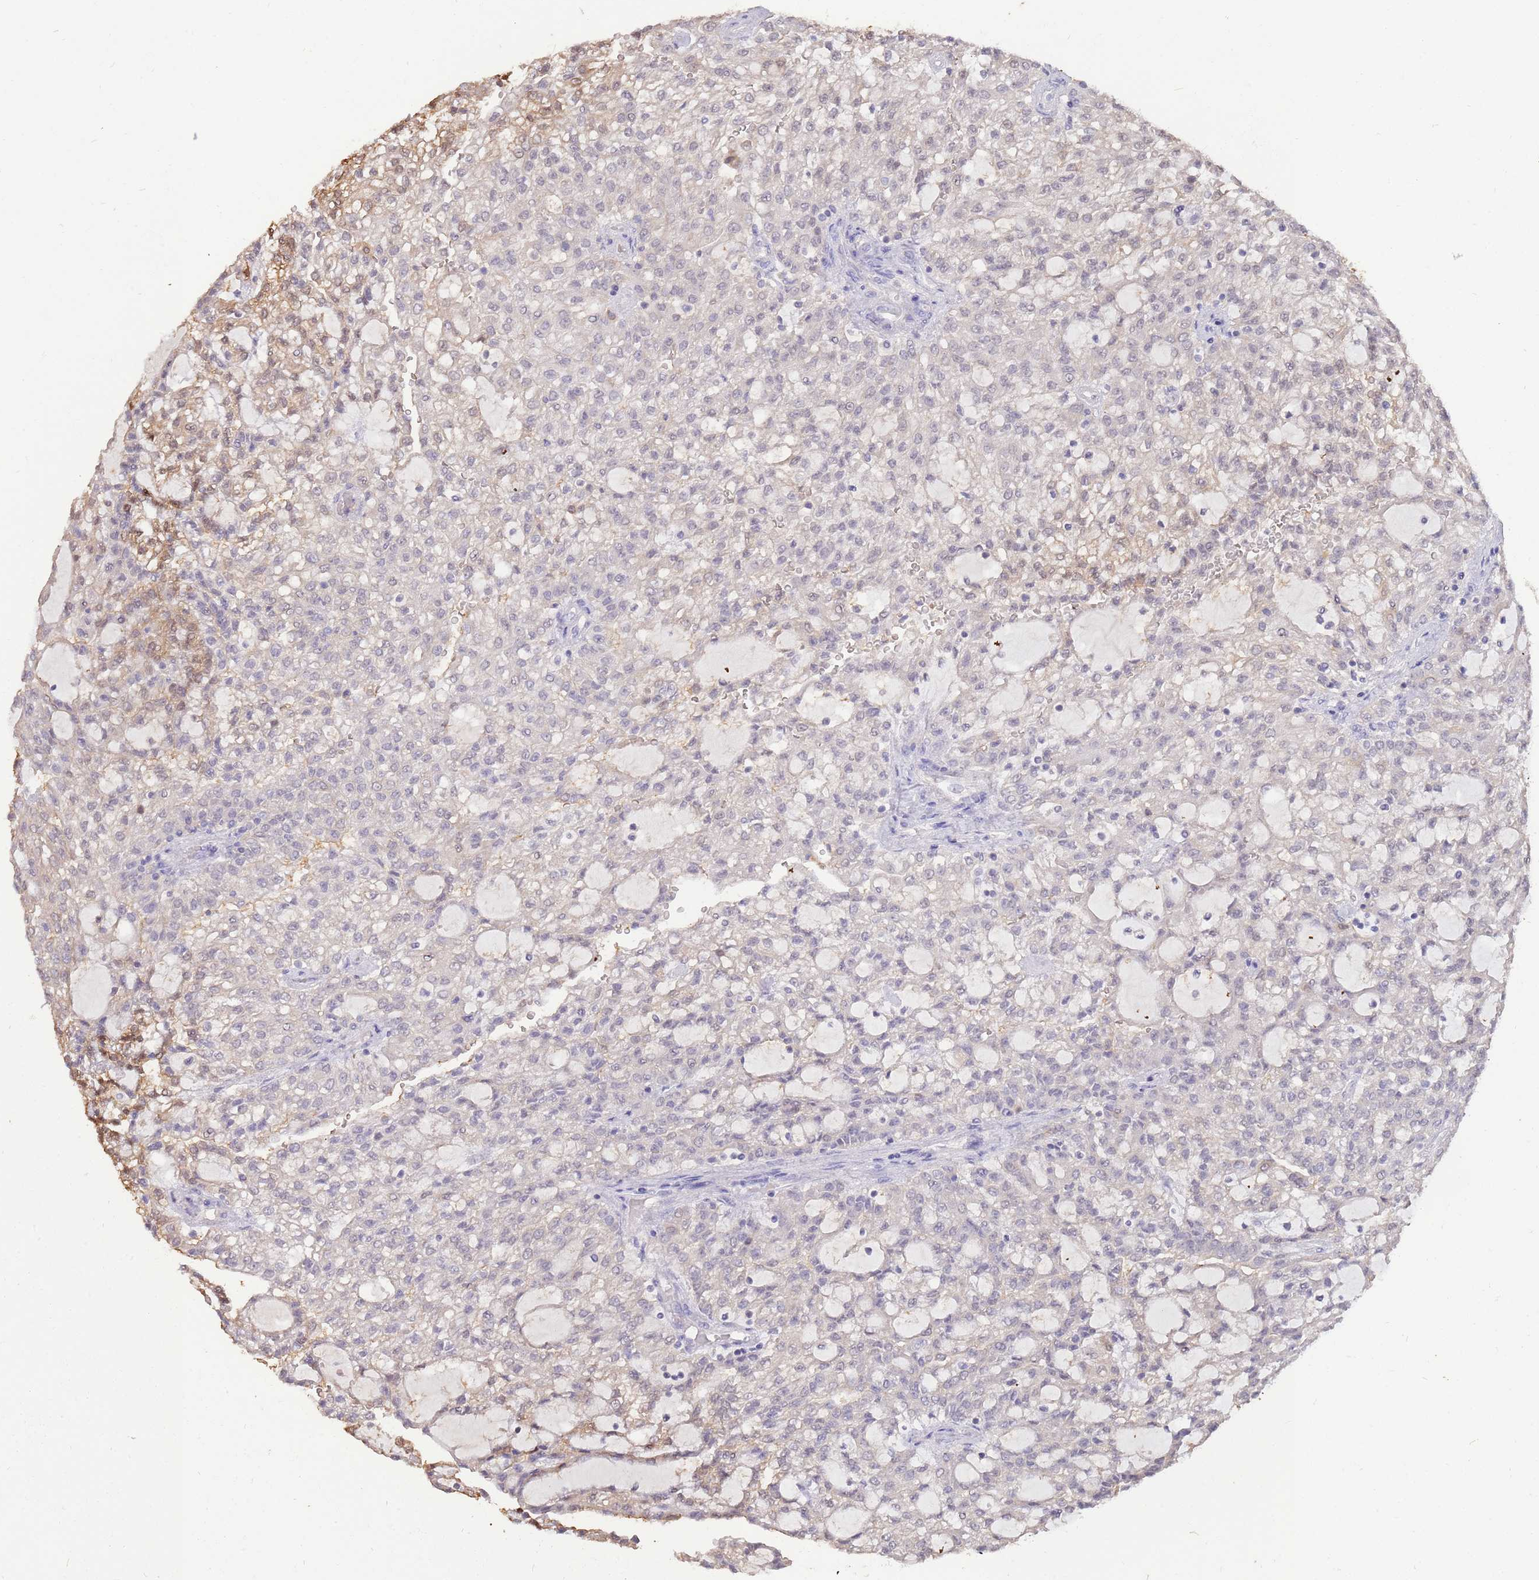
{"staining": {"intensity": "weak", "quantity": "<25%", "location": "cytoplasmic/membranous,nuclear"}, "tissue": "renal cancer", "cell_type": "Tumor cells", "image_type": "cancer", "snomed": [{"axis": "morphology", "description": "Adenocarcinoma, NOS"}, {"axis": "topography", "description": "Kidney"}], "caption": "DAB immunohistochemical staining of renal adenocarcinoma displays no significant expression in tumor cells. Nuclei are stained in blue.", "gene": "AP5S1", "patient": {"sex": "male", "age": 63}}